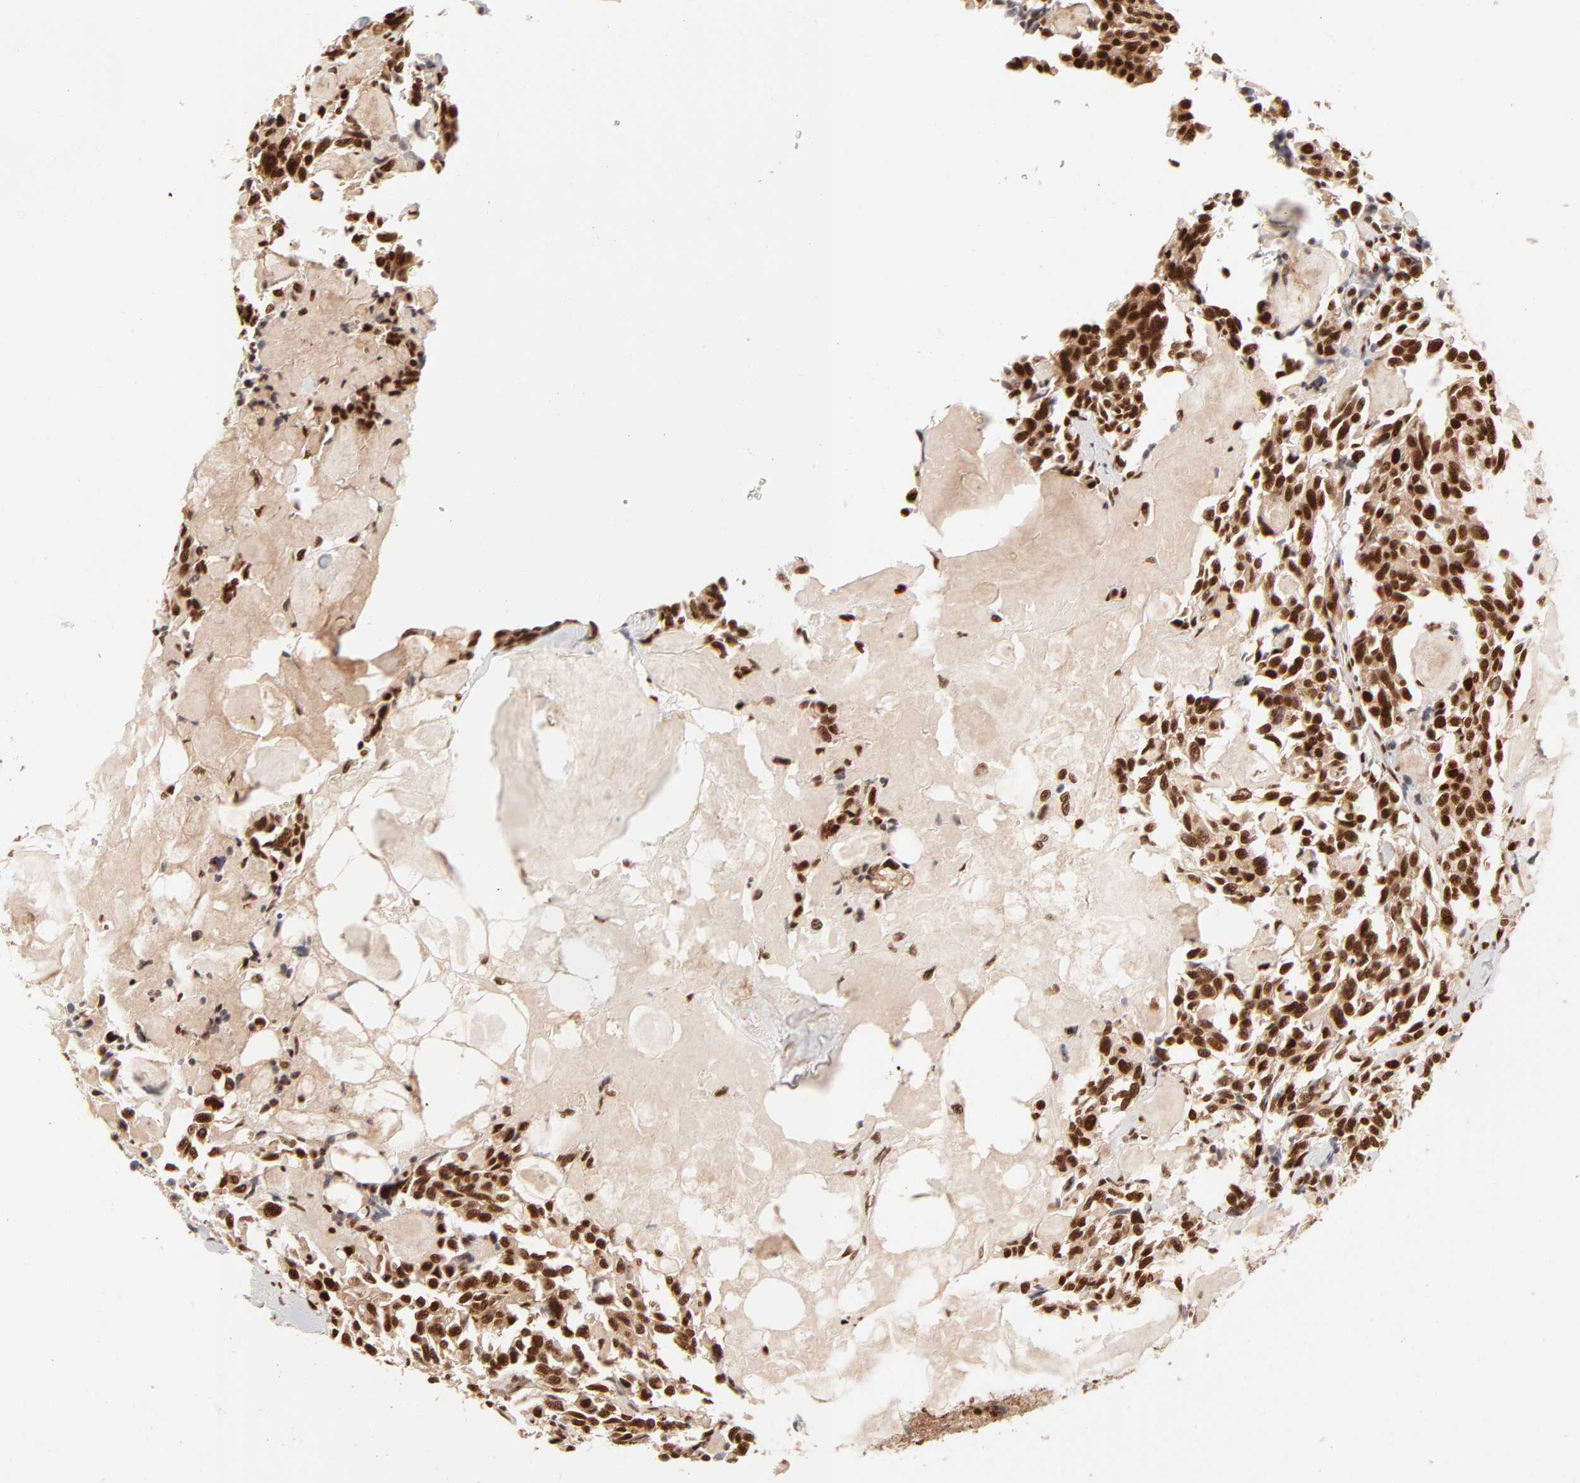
{"staining": {"intensity": "strong", "quantity": ">75%", "location": "cytoplasmic/membranous,nuclear"}, "tissue": "thyroid cancer", "cell_type": "Tumor cells", "image_type": "cancer", "snomed": [{"axis": "morphology", "description": "Carcinoma, NOS"}, {"axis": "morphology", "description": "Carcinoid, malignant, NOS"}, {"axis": "topography", "description": "Thyroid gland"}], "caption": "DAB immunohistochemical staining of thyroid cancer reveals strong cytoplasmic/membranous and nuclear protein expression in about >75% of tumor cells.", "gene": "TARDBP", "patient": {"sex": "male", "age": 33}}